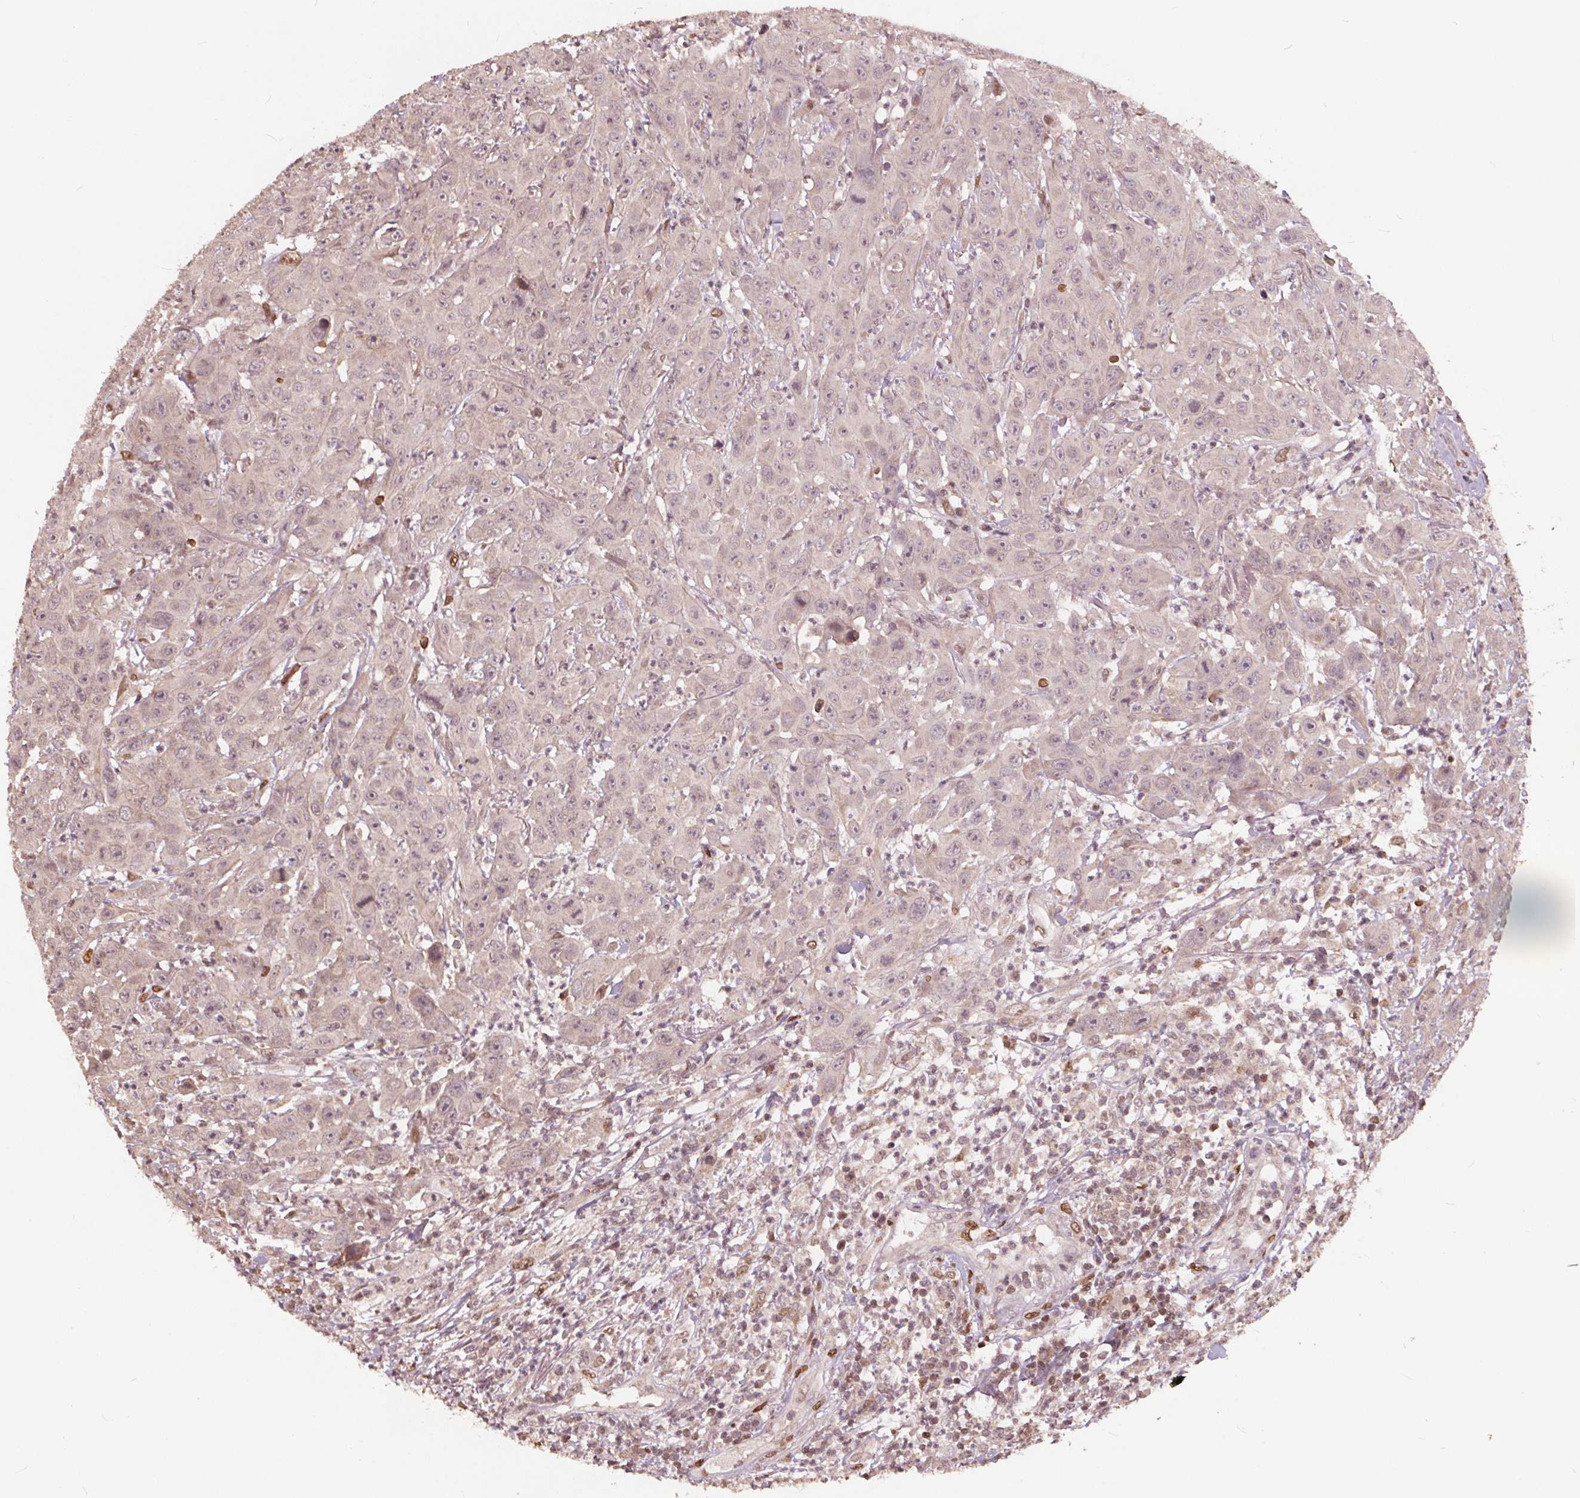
{"staining": {"intensity": "moderate", "quantity": "<25%", "location": "nuclear"}, "tissue": "head and neck cancer", "cell_type": "Tumor cells", "image_type": "cancer", "snomed": [{"axis": "morphology", "description": "Squamous cell carcinoma, NOS"}, {"axis": "topography", "description": "Skin"}, {"axis": "topography", "description": "Head-Neck"}], "caption": "Moderate nuclear expression for a protein is present in about <25% of tumor cells of head and neck squamous cell carcinoma using immunohistochemistry.", "gene": "HIF1AN", "patient": {"sex": "male", "age": 80}}